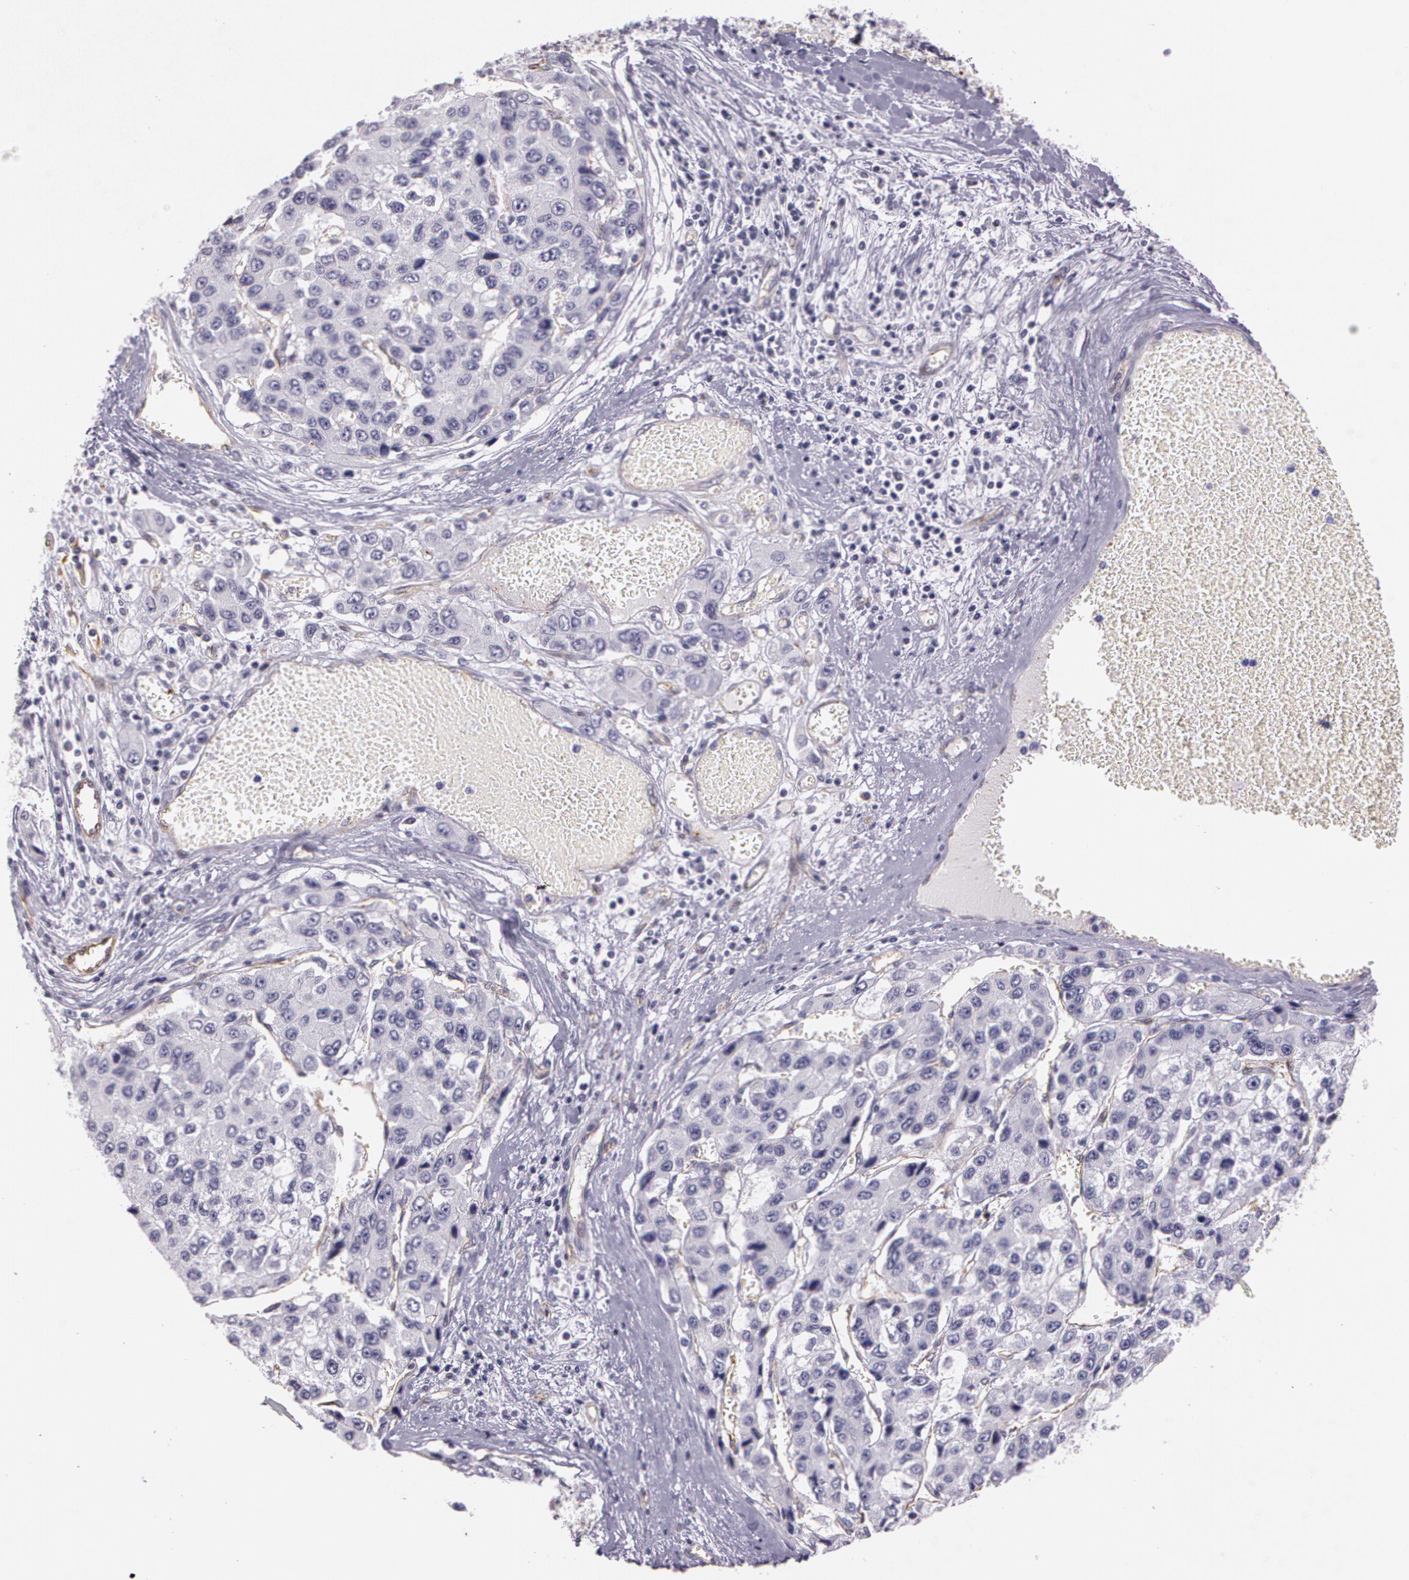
{"staining": {"intensity": "negative", "quantity": "none", "location": "none"}, "tissue": "liver cancer", "cell_type": "Tumor cells", "image_type": "cancer", "snomed": [{"axis": "morphology", "description": "Carcinoma, Hepatocellular, NOS"}, {"axis": "topography", "description": "Liver"}], "caption": "Tumor cells show no significant protein positivity in liver cancer.", "gene": "APP", "patient": {"sex": "female", "age": 66}}